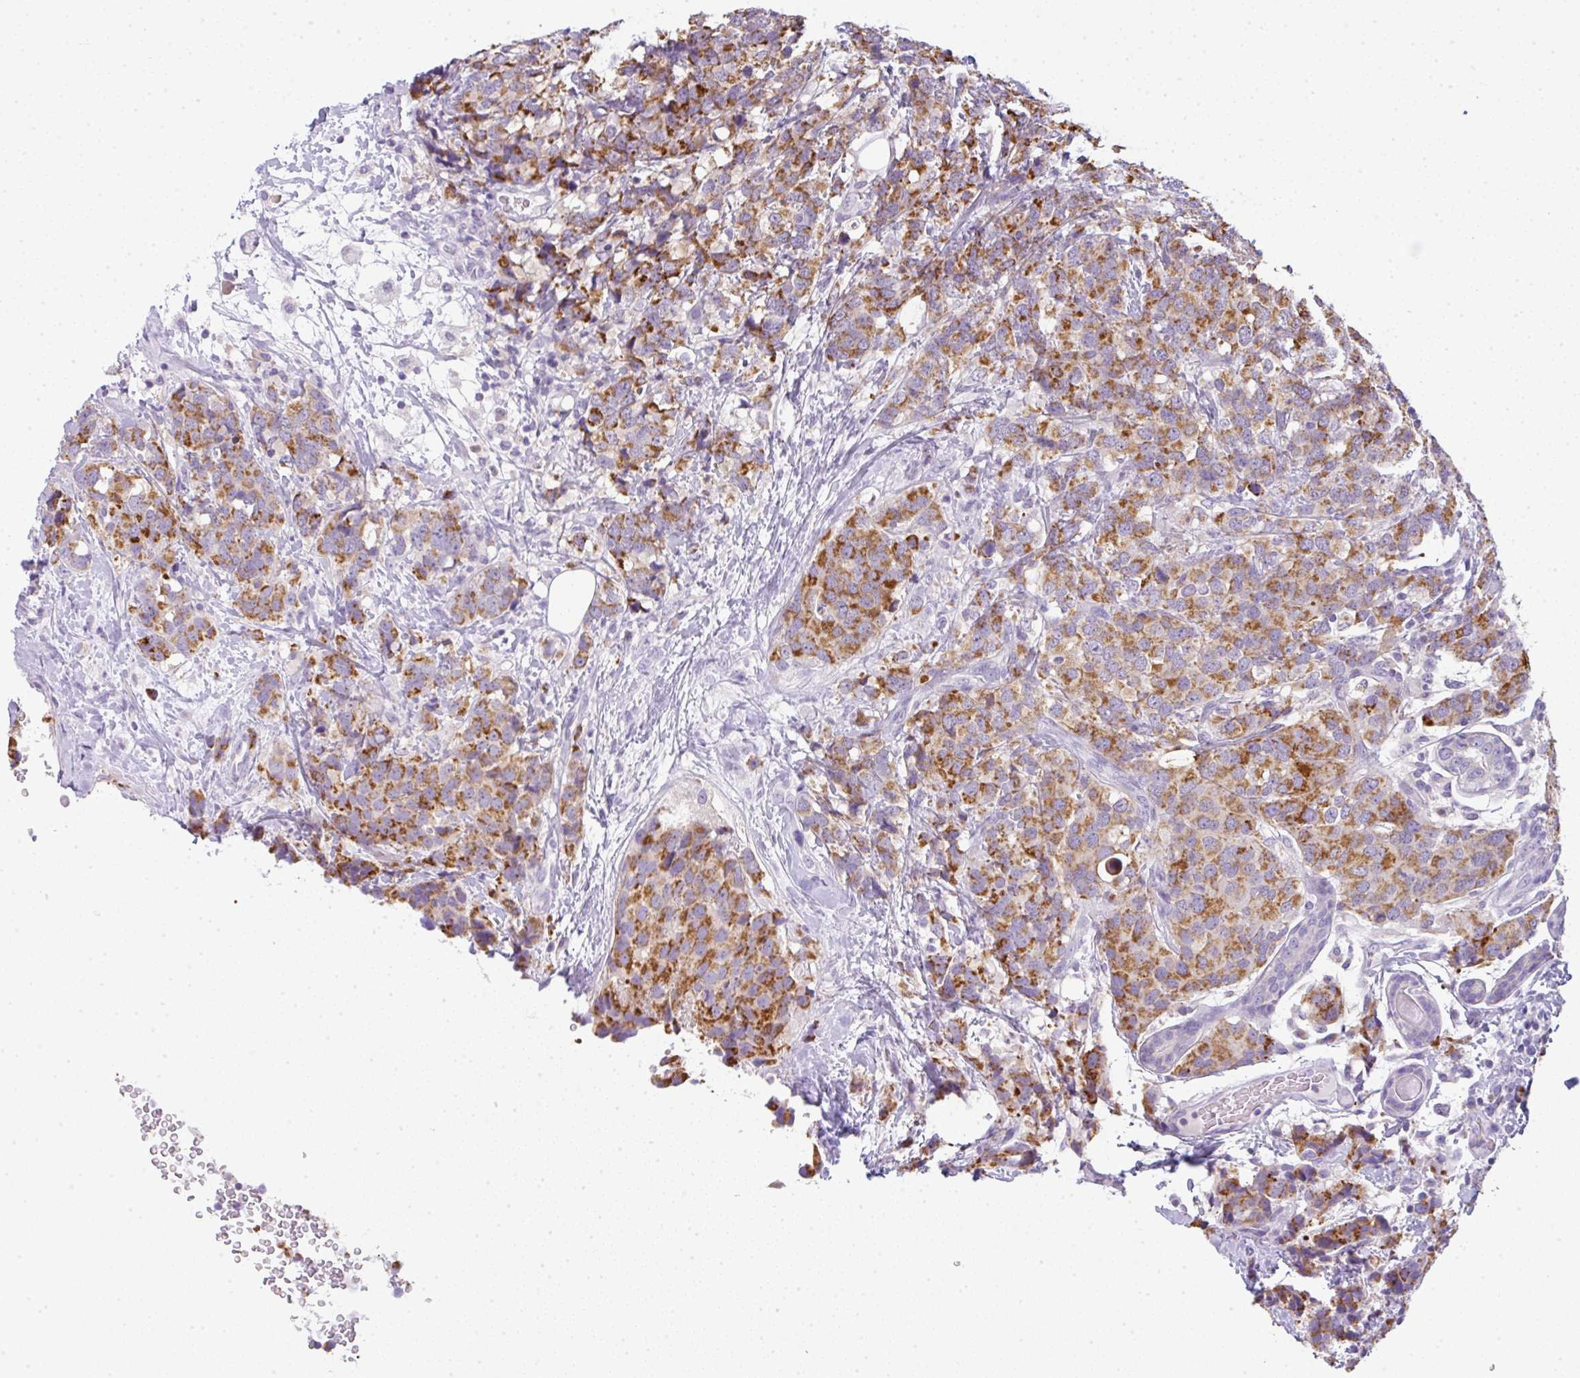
{"staining": {"intensity": "strong", "quantity": ">75%", "location": "cytoplasmic/membranous"}, "tissue": "breast cancer", "cell_type": "Tumor cells", "image_type": "cancer", "snomed": [{"axis": "morphology", "description": "Lobular carcinoma"}, {"axis": "topography", "description": "Breast"}], "caption": "Breast cancer (lobular carcinoma) stained with a brown dye displays strong cytoplasmic/membranous positive expression in approximately >75% of tumor cells.", "gene": "LPAR4", "patient": {"sex": "female", "age": 59}}